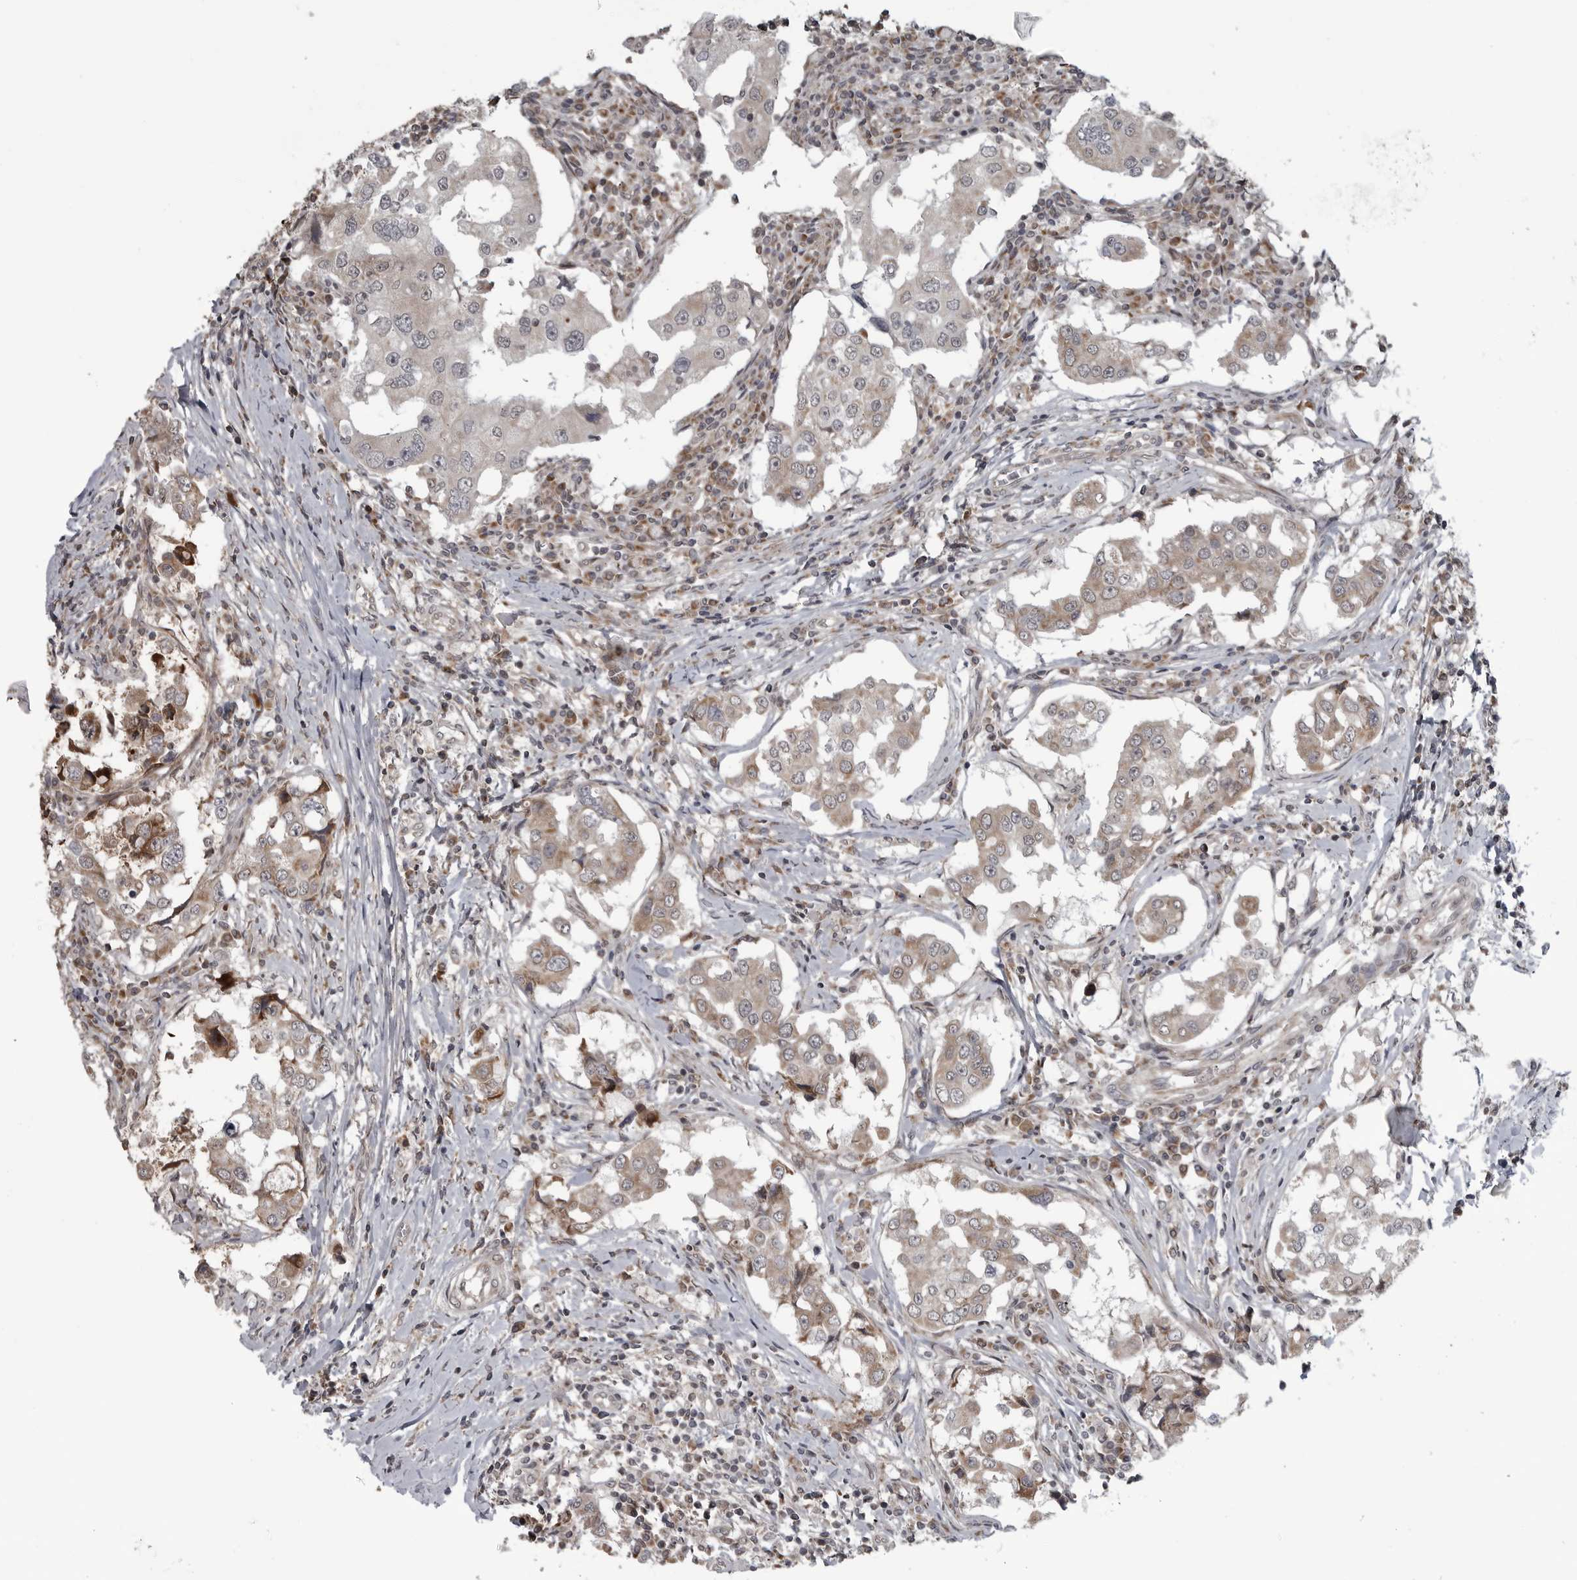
{"staining": {"intensity": "moderate", "quantity": "25%-75%", "location": "cytoplasmic/membranous"}, "tissue": "breast cancer", "cell_type": "Tumor cells", "image_type": "cancer", "snomed": [{"axis": "morphology", "description": "Duct carcinoma"}, {"axis": "topography", "description": "Breast"}], "caption": "Tumor cells show medium levels of moderate cytoplasmic/membranous positivity in about 25%-75% of cells in human breast invasive ductal carcinoma. The protein of interest is shown in brown color, while the nuclei are stained blue.", "gene": "FAAP100", "patient": {"sex": "female", "age": 27}}